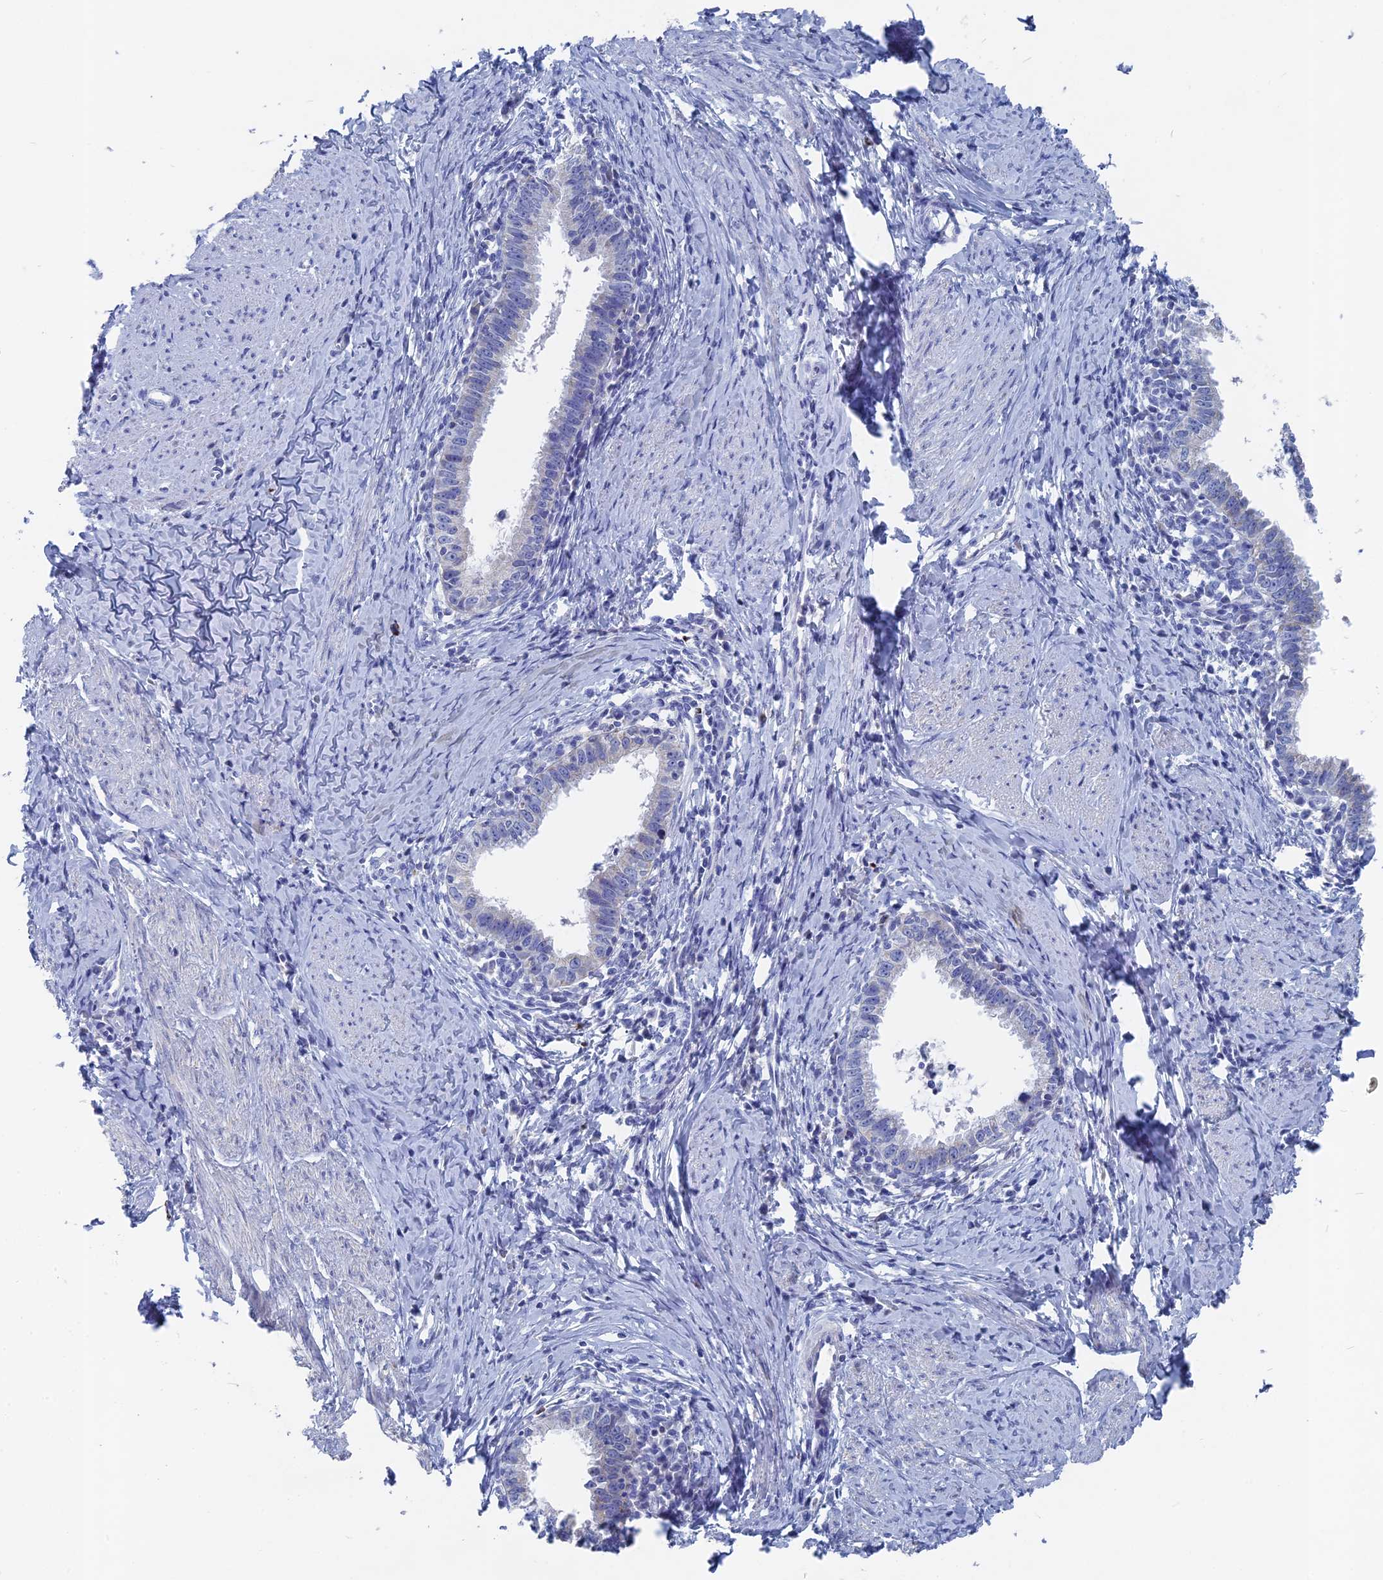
{"staining": {"intensity": "negative", "quantity": "none", "location": "none"}, "tissue": "cervical cancer", "cell_type": "Tumor cells", "image_type": "cancer", "snomed": [{"axis": "morphology", "description": "Adenocarcinoma, NOS"}, {"axis": "topography", "description": "Cervix"}], "caption": "High power microscopy histopathology image of an IHC image of cervical adenocarcinoma, revealing no significant staining in tumor cells. (Brightfield microscopy of DAB immunohistochemistry at high magnification).", "gene": "HIGD1A", "patient": {"sex": "female", "age": 36}}